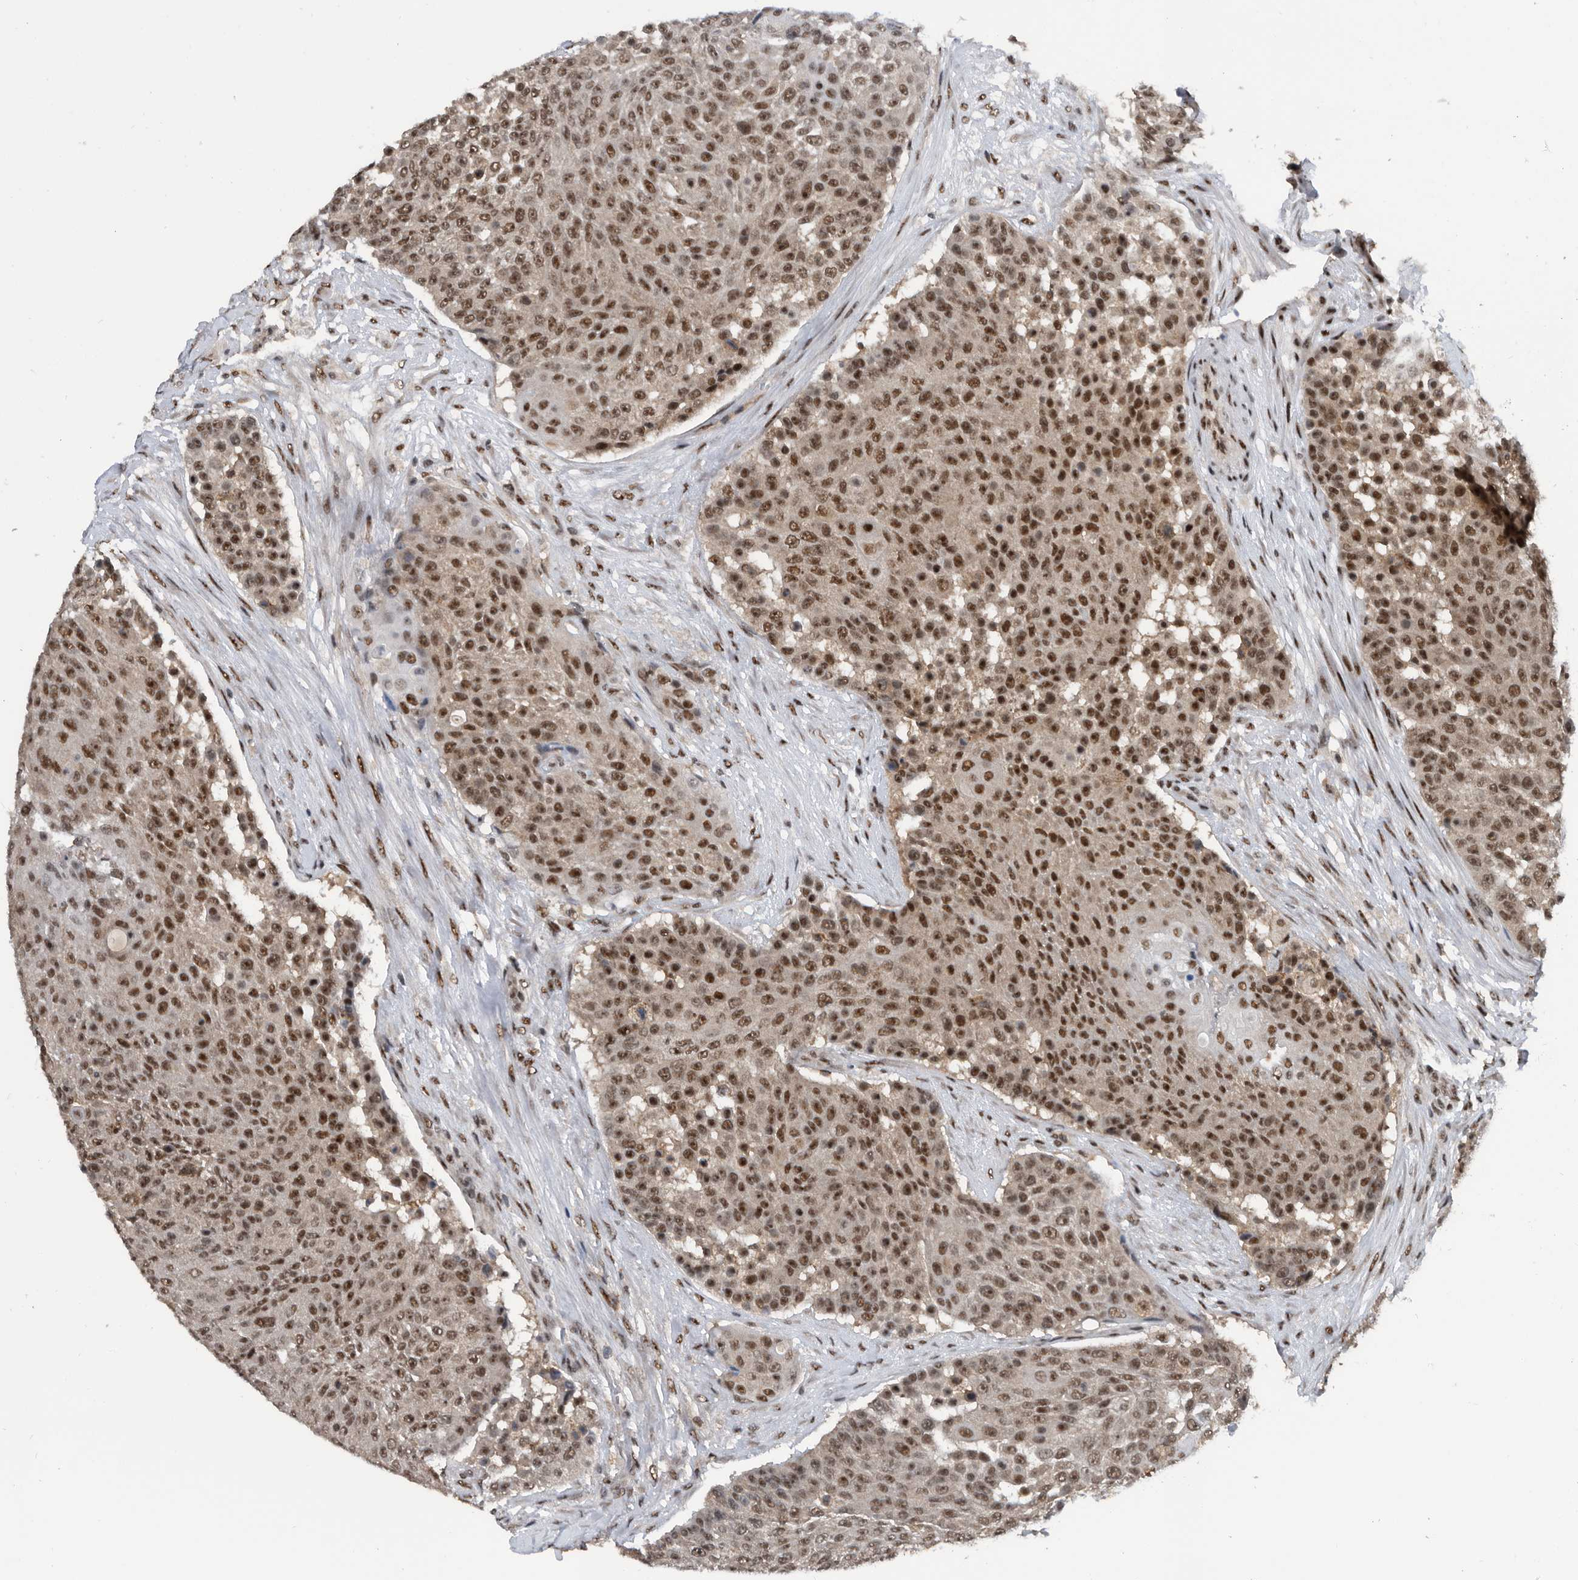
{"staining": {"intensity": "strong", "quantity": "25%-75%", "location": "nuclear"}, "tissue": "urothelial cancer", "cell_type": "Tumor cells", "image_type": "cancer", "snomed": [{"axis": "morphology", "description": "Urothelial carcinoma, High grade"}, {"axis": "topography", "description": "Urinary bladder"}], "caption": "Immunohistochemical staining of urothelial carcinoma (high-grade) displays high levels of strong nuclear expression in approximately 25%-75% of tumor cells.", "gene": "ZNF260", "patient": {"sex": "female", "age": 63}}